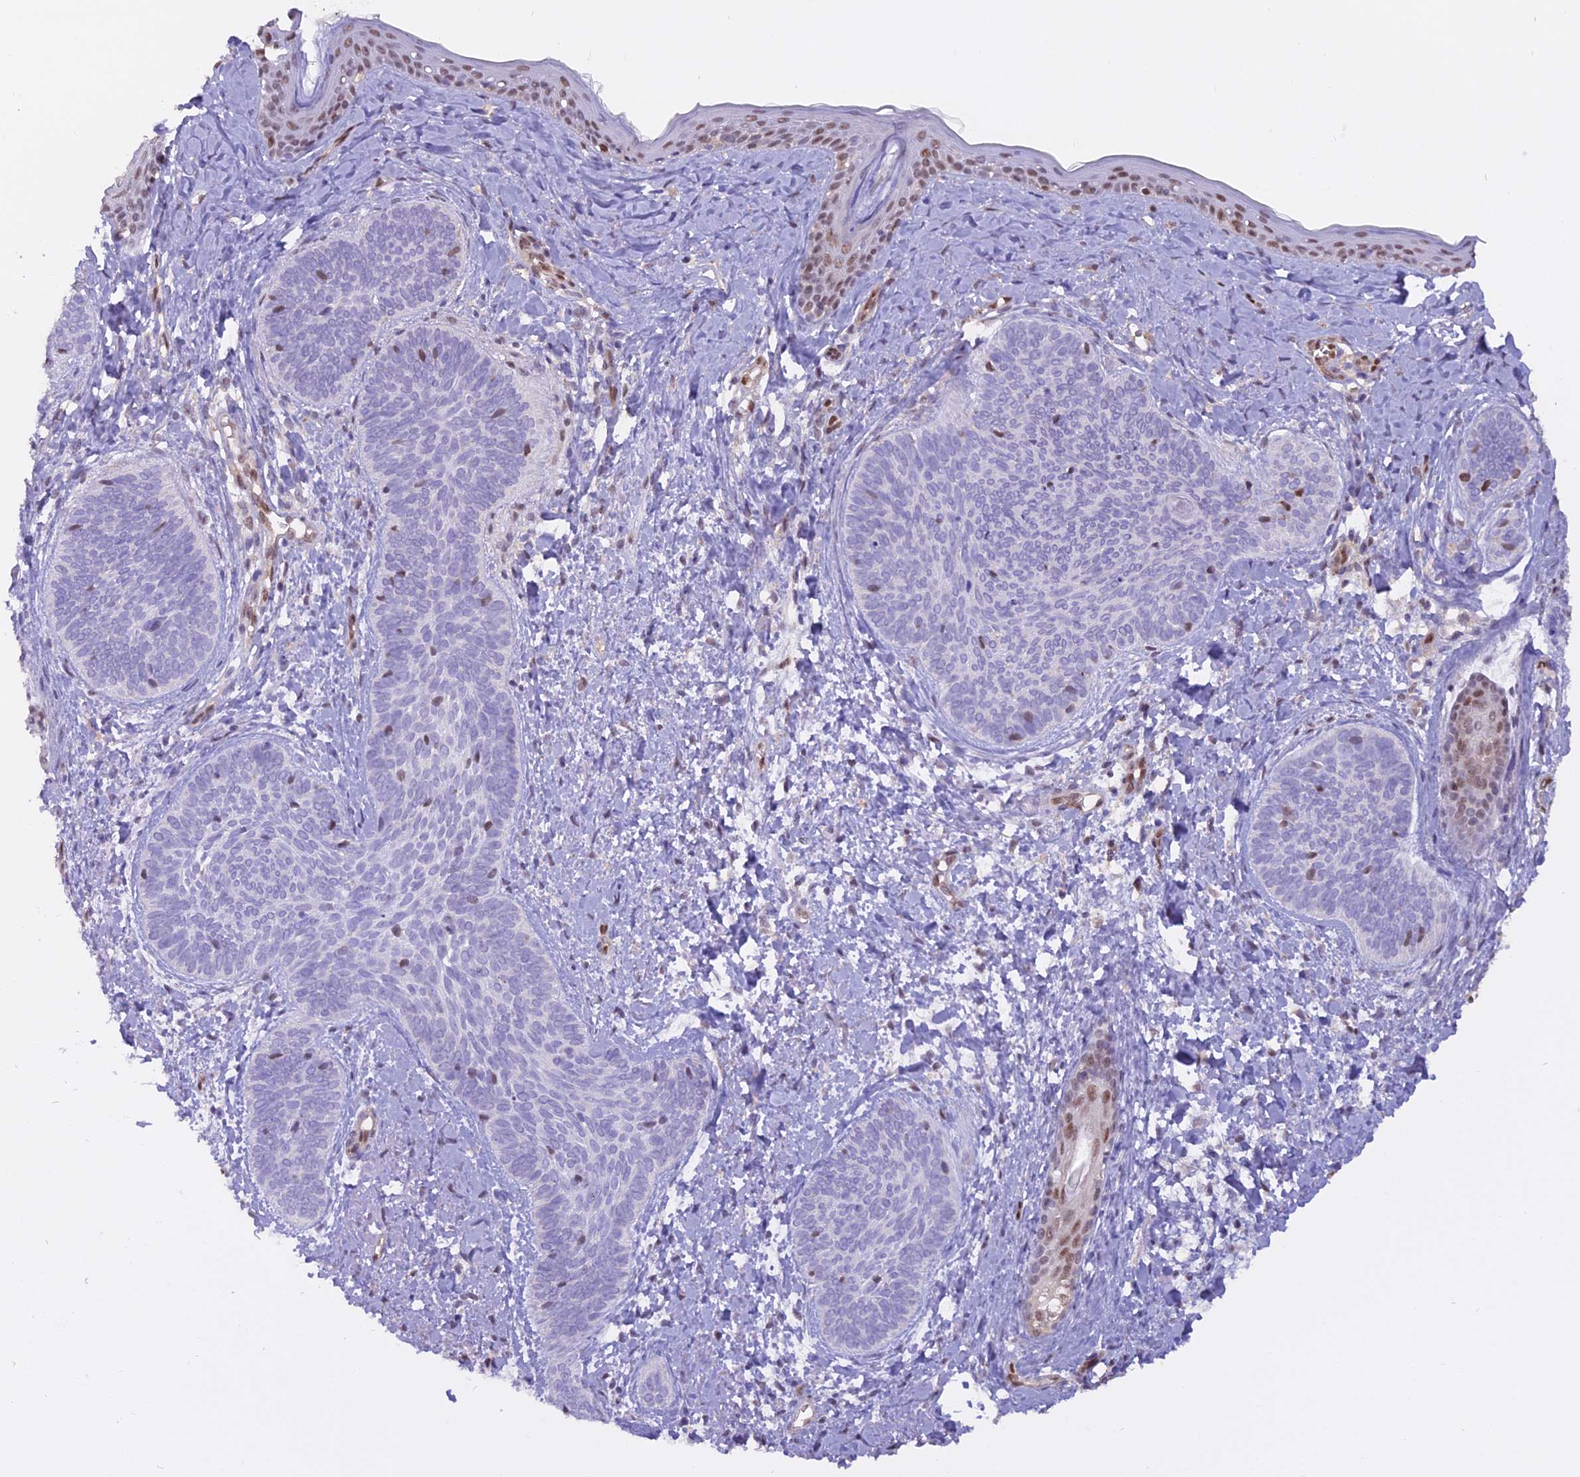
{"staining": {"intensity": "negative", "quantity": "none", "location": "none"}, "tissue": "skin cancer", "cell_type": "Tumor cells", "image_type": "cancer", "snomed": [{"axis": "morphology", "description": "Basal cell carcinoma"}, {"axis": "topography", "description": "Skin"}], "caption": "High power microscopy image of an immunohistochemistry (IHC) micrograph of skin cancer (basal cell carcinoma), revealing no significant staining in tumor cells.", "gene": "NPEPL1", "patient": {"sex": "female", "age": 81}}